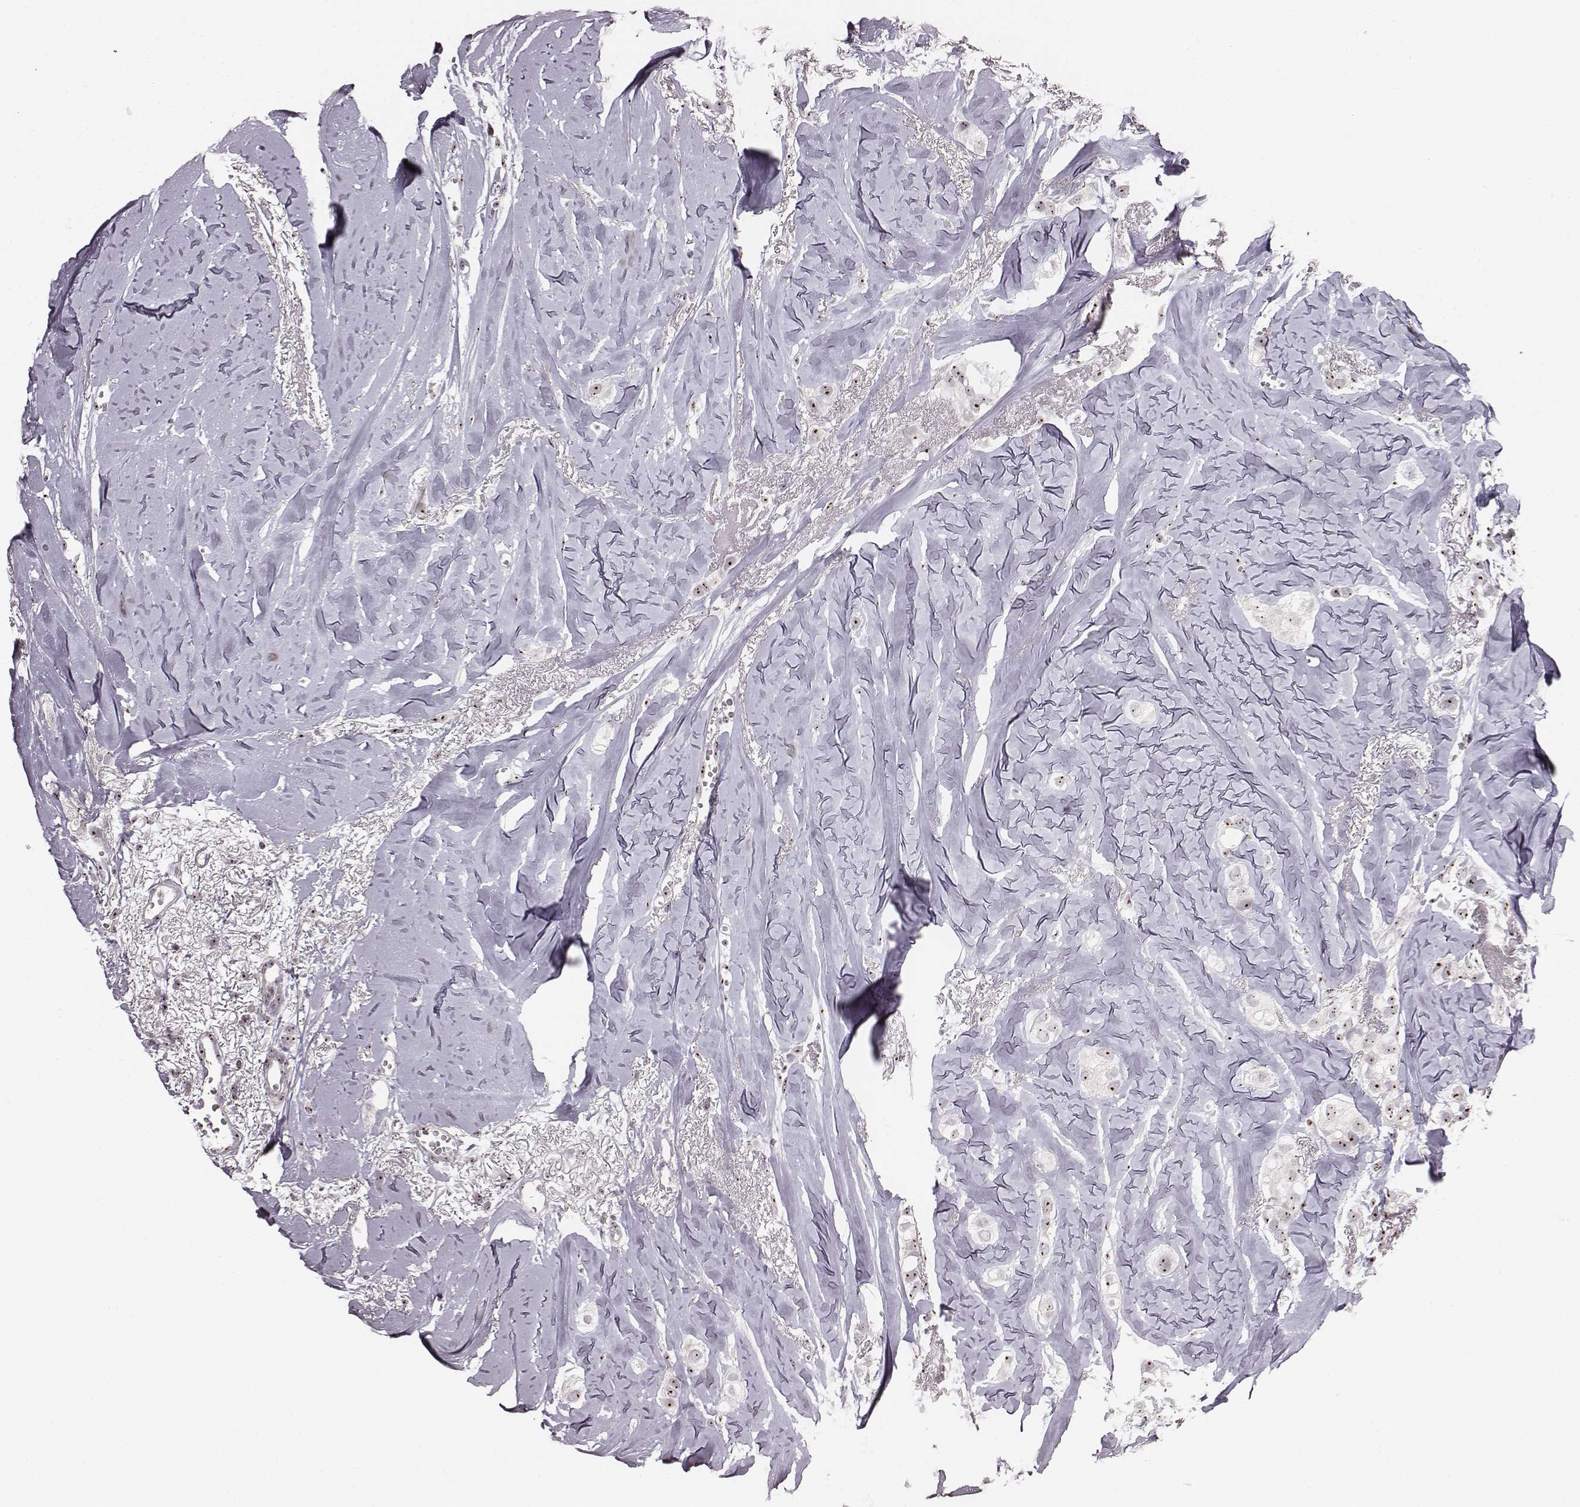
{"staining": {"intensity": "moderate", "quantity": ">75%", "location": "nuclear"}, "tissue": "breast cancer", "cell_type": "Tumor cells", "image_type": "cancer", "snomed": [{"axis": "morphology", "description": "Duct carcinoma"}, {"axis": "topography", "description": "Breast"}], "caption": "IHC (DAB (3,3'-diaminobenzidine)) staining of breast intraductal carcinoma displays moderate nuclear protein expression in about >75% of tumor cells.", "gene": "NOP56", "patient": {"sex": "female", "age": 85}}